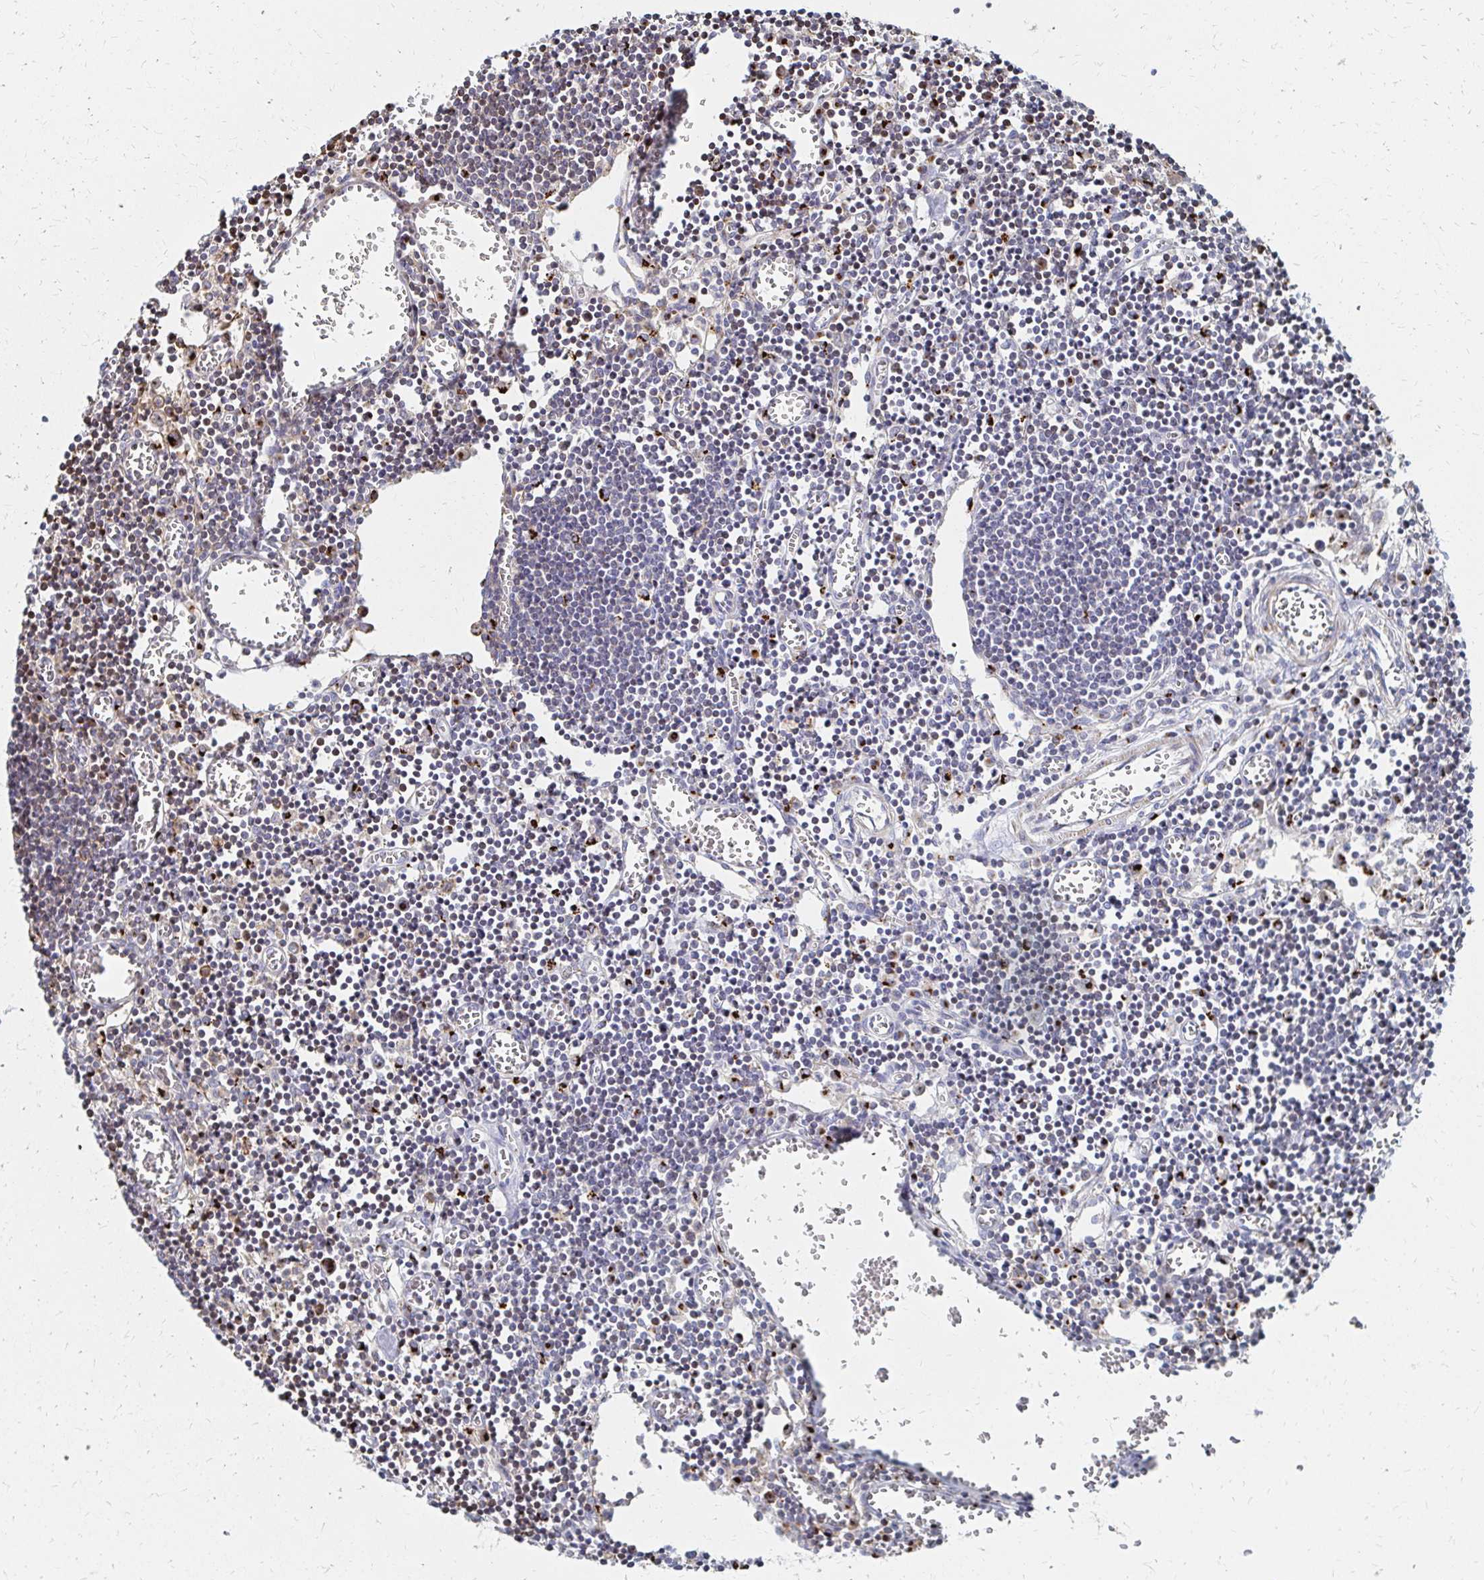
{"staining": {"intensity": "strong", "quantity": "<25%", "location": "cytoplasmic/membranous"}, "tissue": "lymph node", "cell_type": "Germinal center cells", "image_type": "normal", "snomed": [{"axis": "morphology", "description": "Normal tissue, NOS"}, {"axis": "topography", "description": "Lymph node"}], "caption": "Brown immunohistochemical staining in unremarkable human lymph node shows strong cytoplasmic/membranous positivity in about <25% of germinal center cells.", "gene": "MAN1A1", "patient": {"sex": "male", "age": 66}}